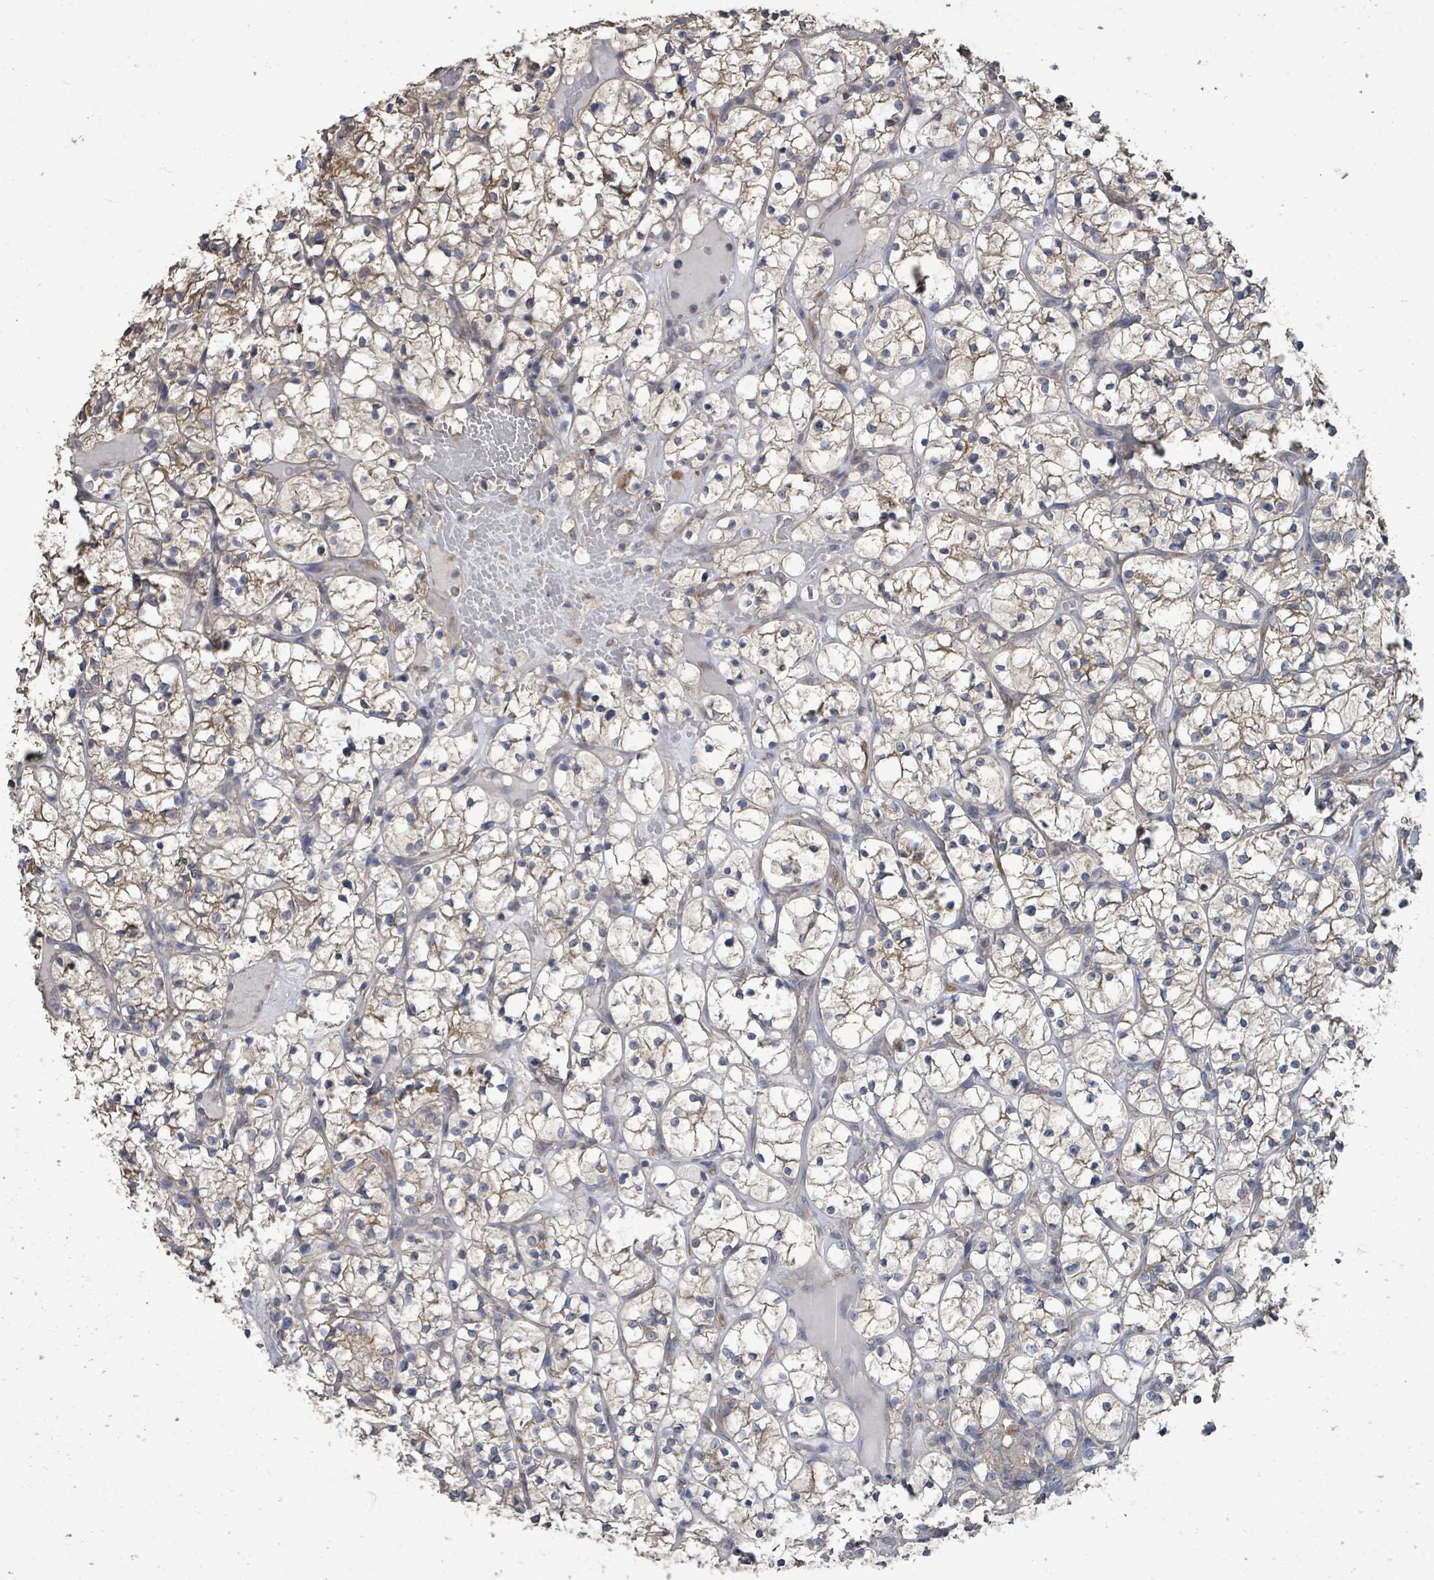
{"staining": {"intensity": "weak", "quantity": "25%-75%", "location": "cytoplasmic/membranous"}, "tissue": "renal cancer", "cell_type": "Tumor cells", "image_type": "cancer", "snomed": [{"axis": "morphology", "description": "Adenocarcinoma, NOS"}, {"axis": "topography", "description": "Kidney"}], "caption": "Adenocarcinoma (renal) stained with a brown dye reveals weak cytoplasmic/membranous positive expression in about 25%-75% of tumor cells.", "gene": "SLC9A7", "patient": {"sex": "female", "age": 64}}